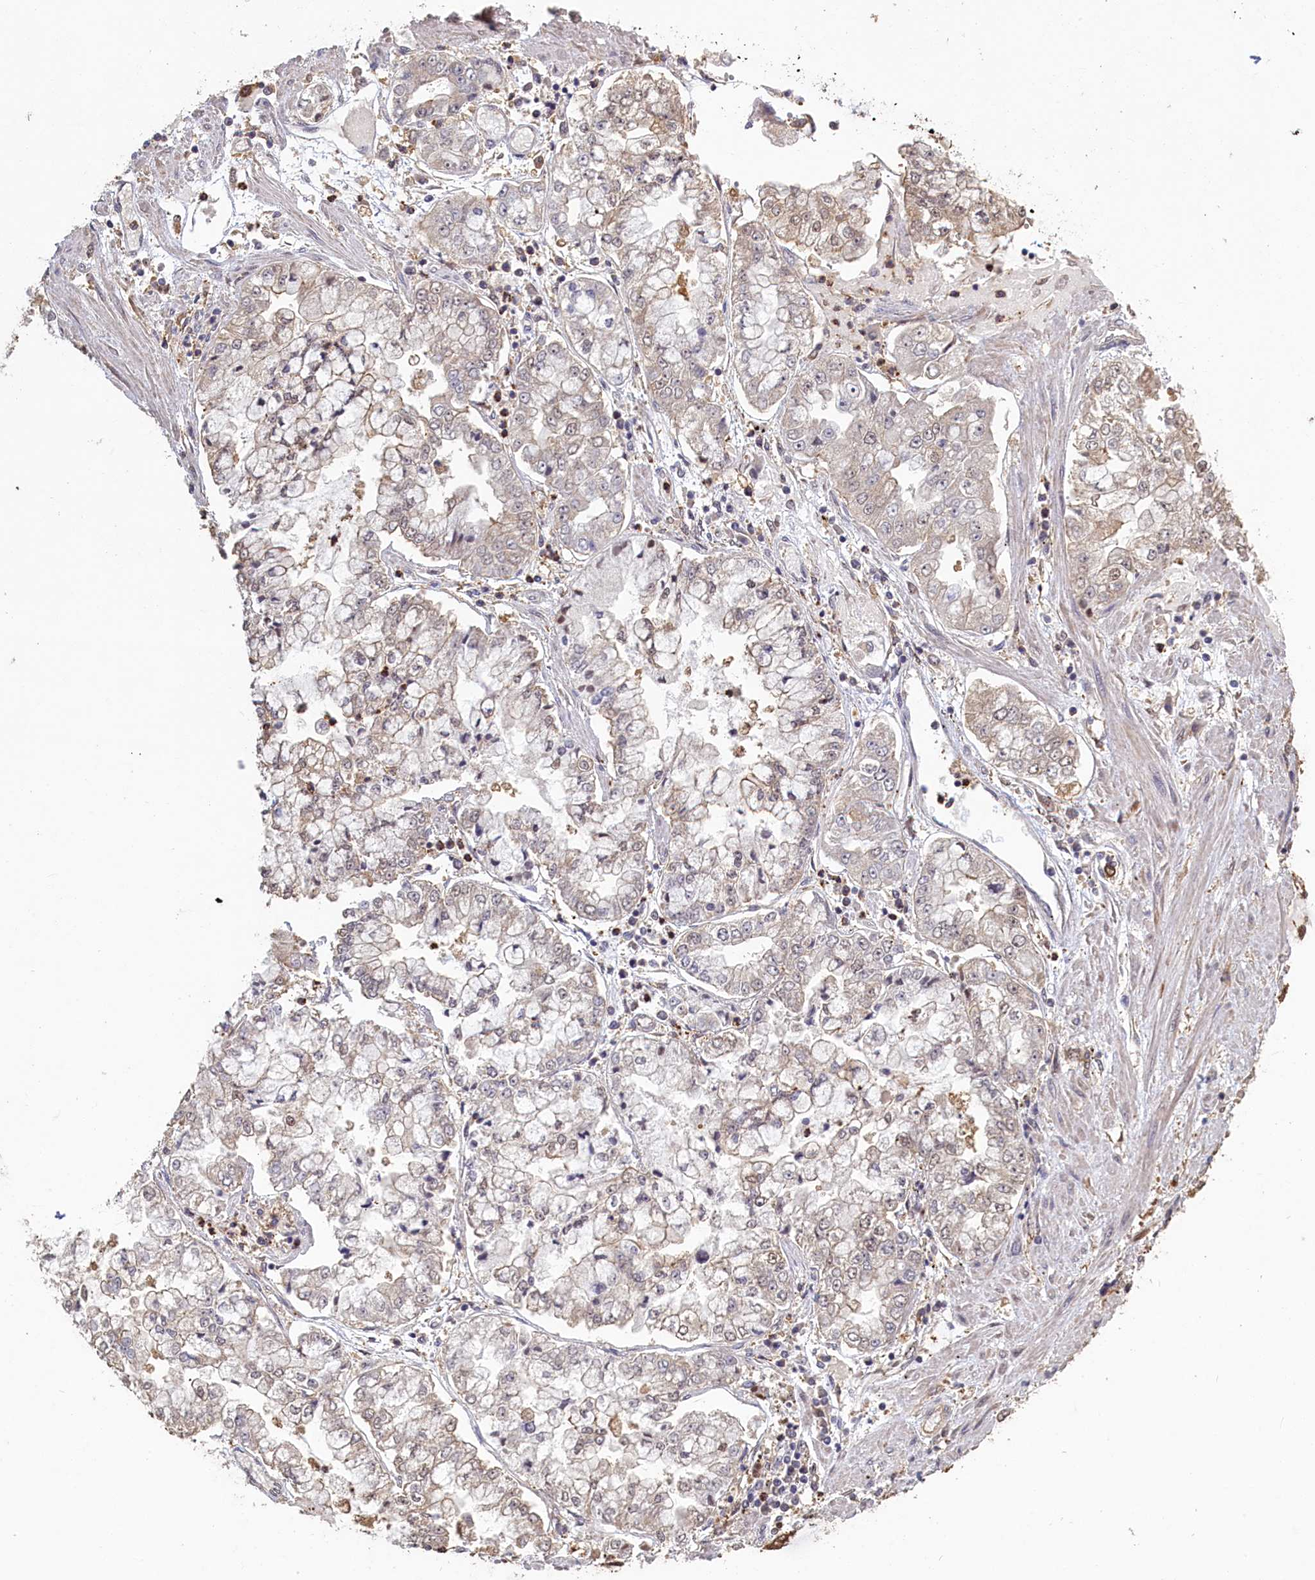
{"staining": {"intensity": "weak", "quantity": "<25%", "location": "cytoplasmic/membranous"}, "tissue": "stomach cancer", "cell_type": "Tumor cells", "image_type": "cancer", "snomed": [{"axis": "morphology", "description": "Adenocarcinoma, NOS"}, {"axis": "topography", "description": "Stomach"}], "caption": "Immunohistochemistry (IHC) micrograph of neoplastic tissue: stomach adenocarcinoma stained with DAB (3,3'-diaminobenzidine) demonstrates no significant protein staining in tumor cells. (Immunohistochemistry (IHC), brightfield microscopy, high magnification).", "gene": "UCHL3", "patient": {"sex": "male", "age": 76}}